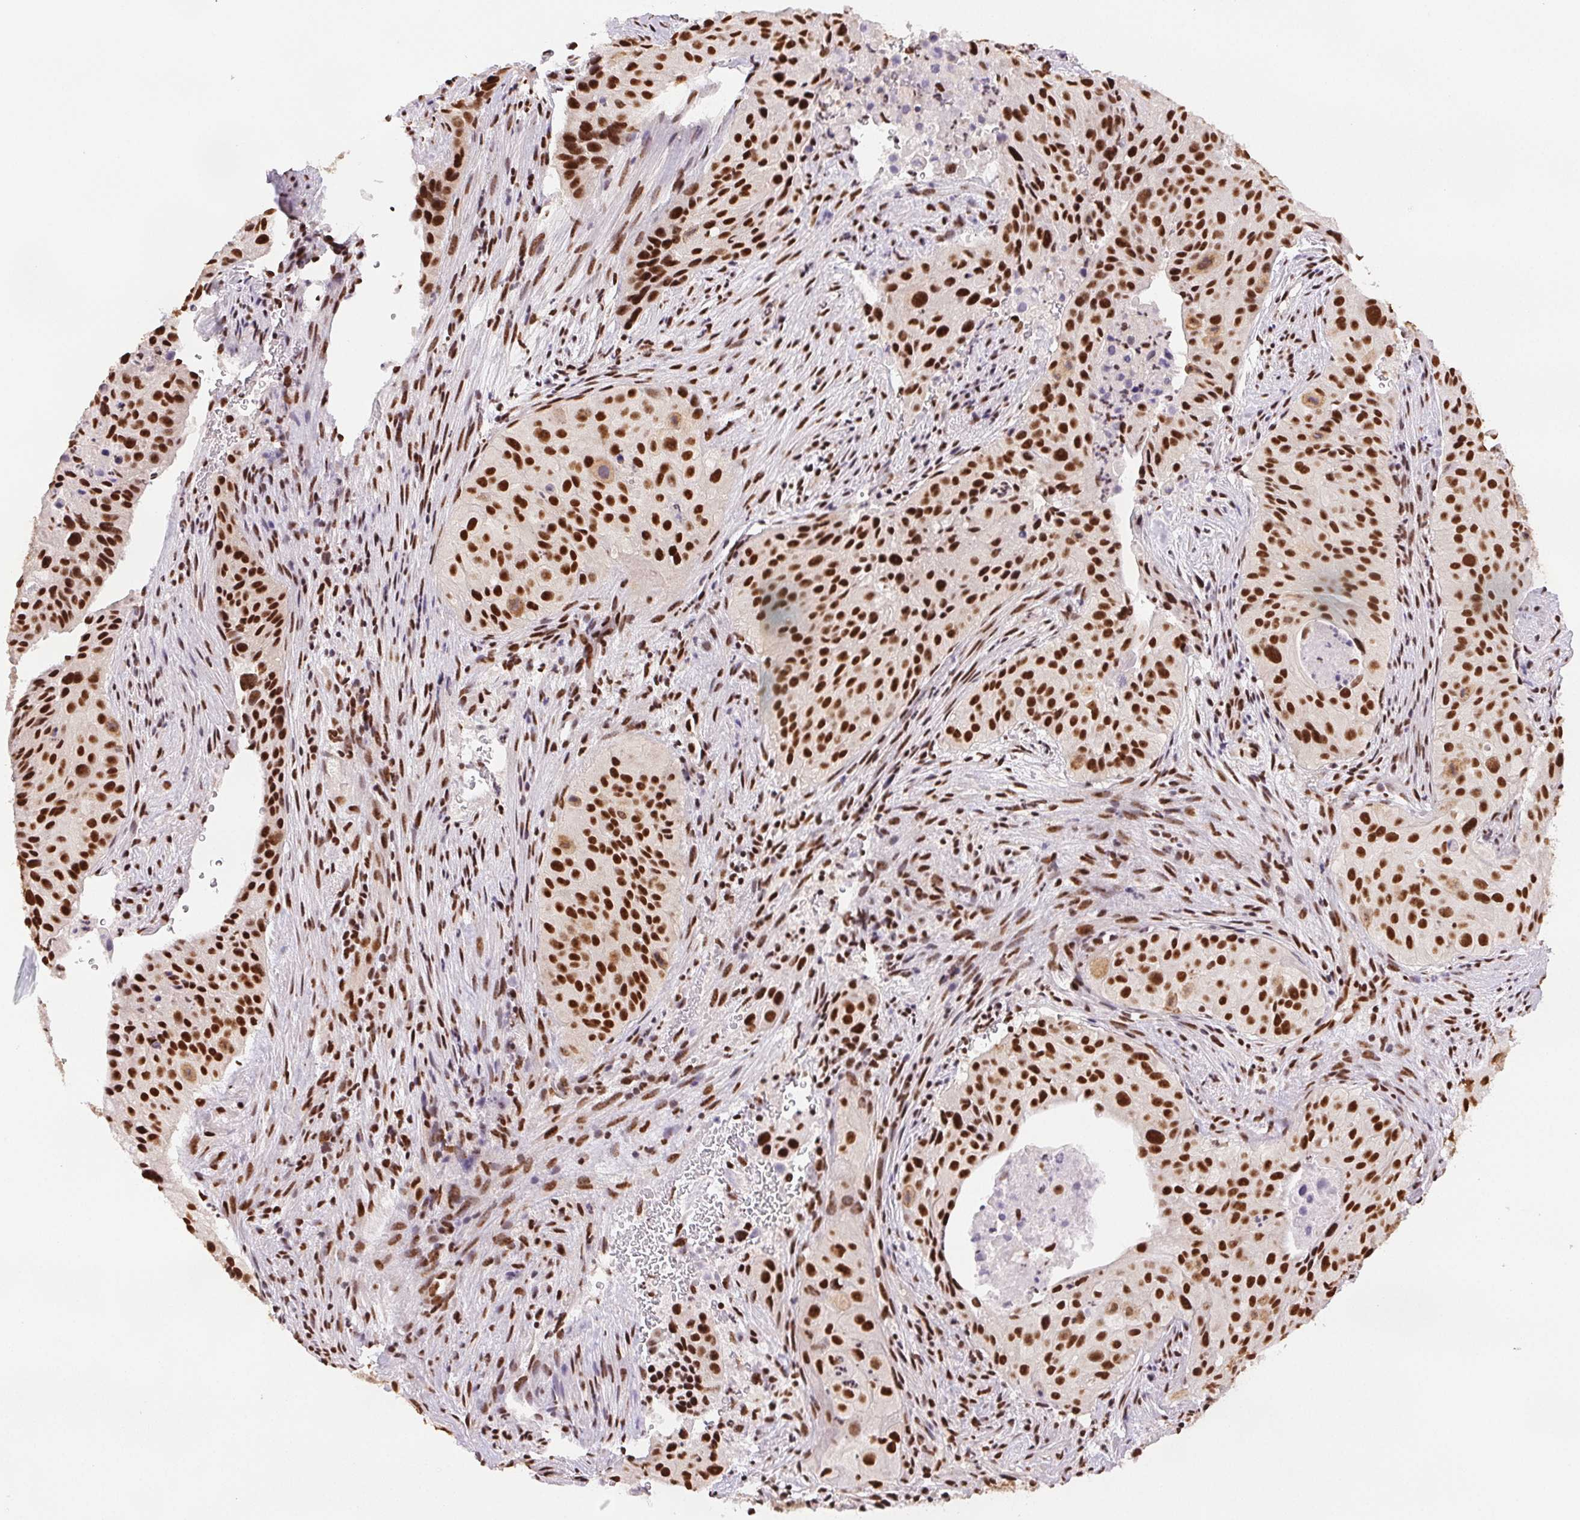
{"staining": {"intensity": "strong", "quantity": ">75%", "location": "nuclear"}, "tissue": "cervical cancer", "cell_type": "Tumor cells", "image_type": "cancer", "snomed": [{"axis": "morphology", "description": "Squamous cell carcinoma, NOS"}, {"axis": "topography", "description": "Cervix"}], "caption": "Cervical cancer tissue reveals strong nuclear expression in about >75% of tumor cells", "gene": "IK", "patient": {"sex": "female", "age": 38}}